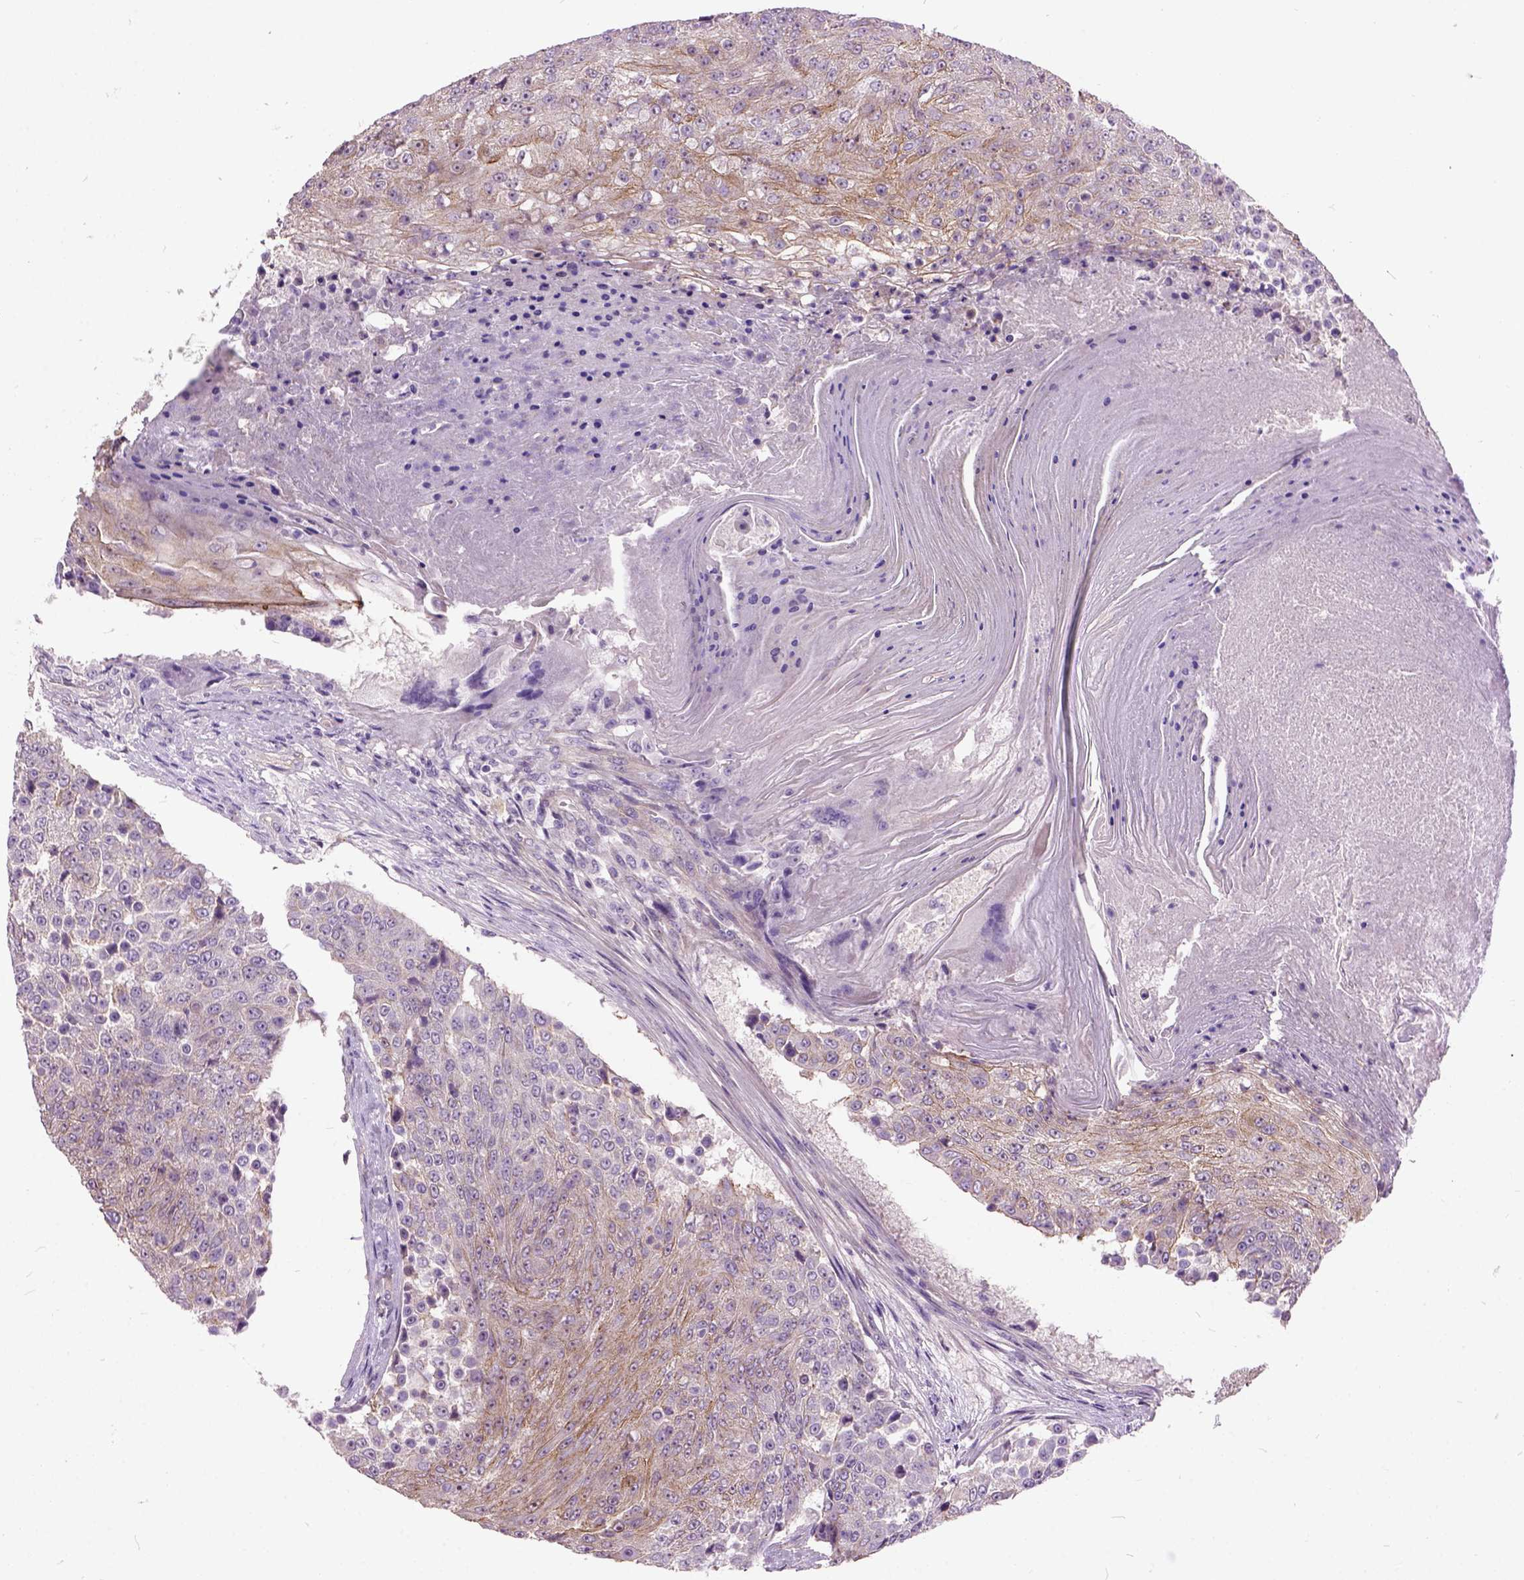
{"staining": {"intensity": "moderate", "quantity": "25%-75%", "location": "cytoplasmic/membranous"}, "tissue": "urothelial cancer", "cell_type": "Tumor cells", "image_type": "cancer", "snomed": [{"axis": "morphology", "description": "Urothelial carcinoma, High grade"}, {"axis": "topography", "description": "Urinary bladder"}], "caption": "Brown immunohistochemical staining in human high-grade urothelial carcinoma exhibits moderate cytoplasmic/membranous staining in about 25%-75% of tumor cells.", "gene": "MAPT", "patient": {"sex": "female", "age": 63}}